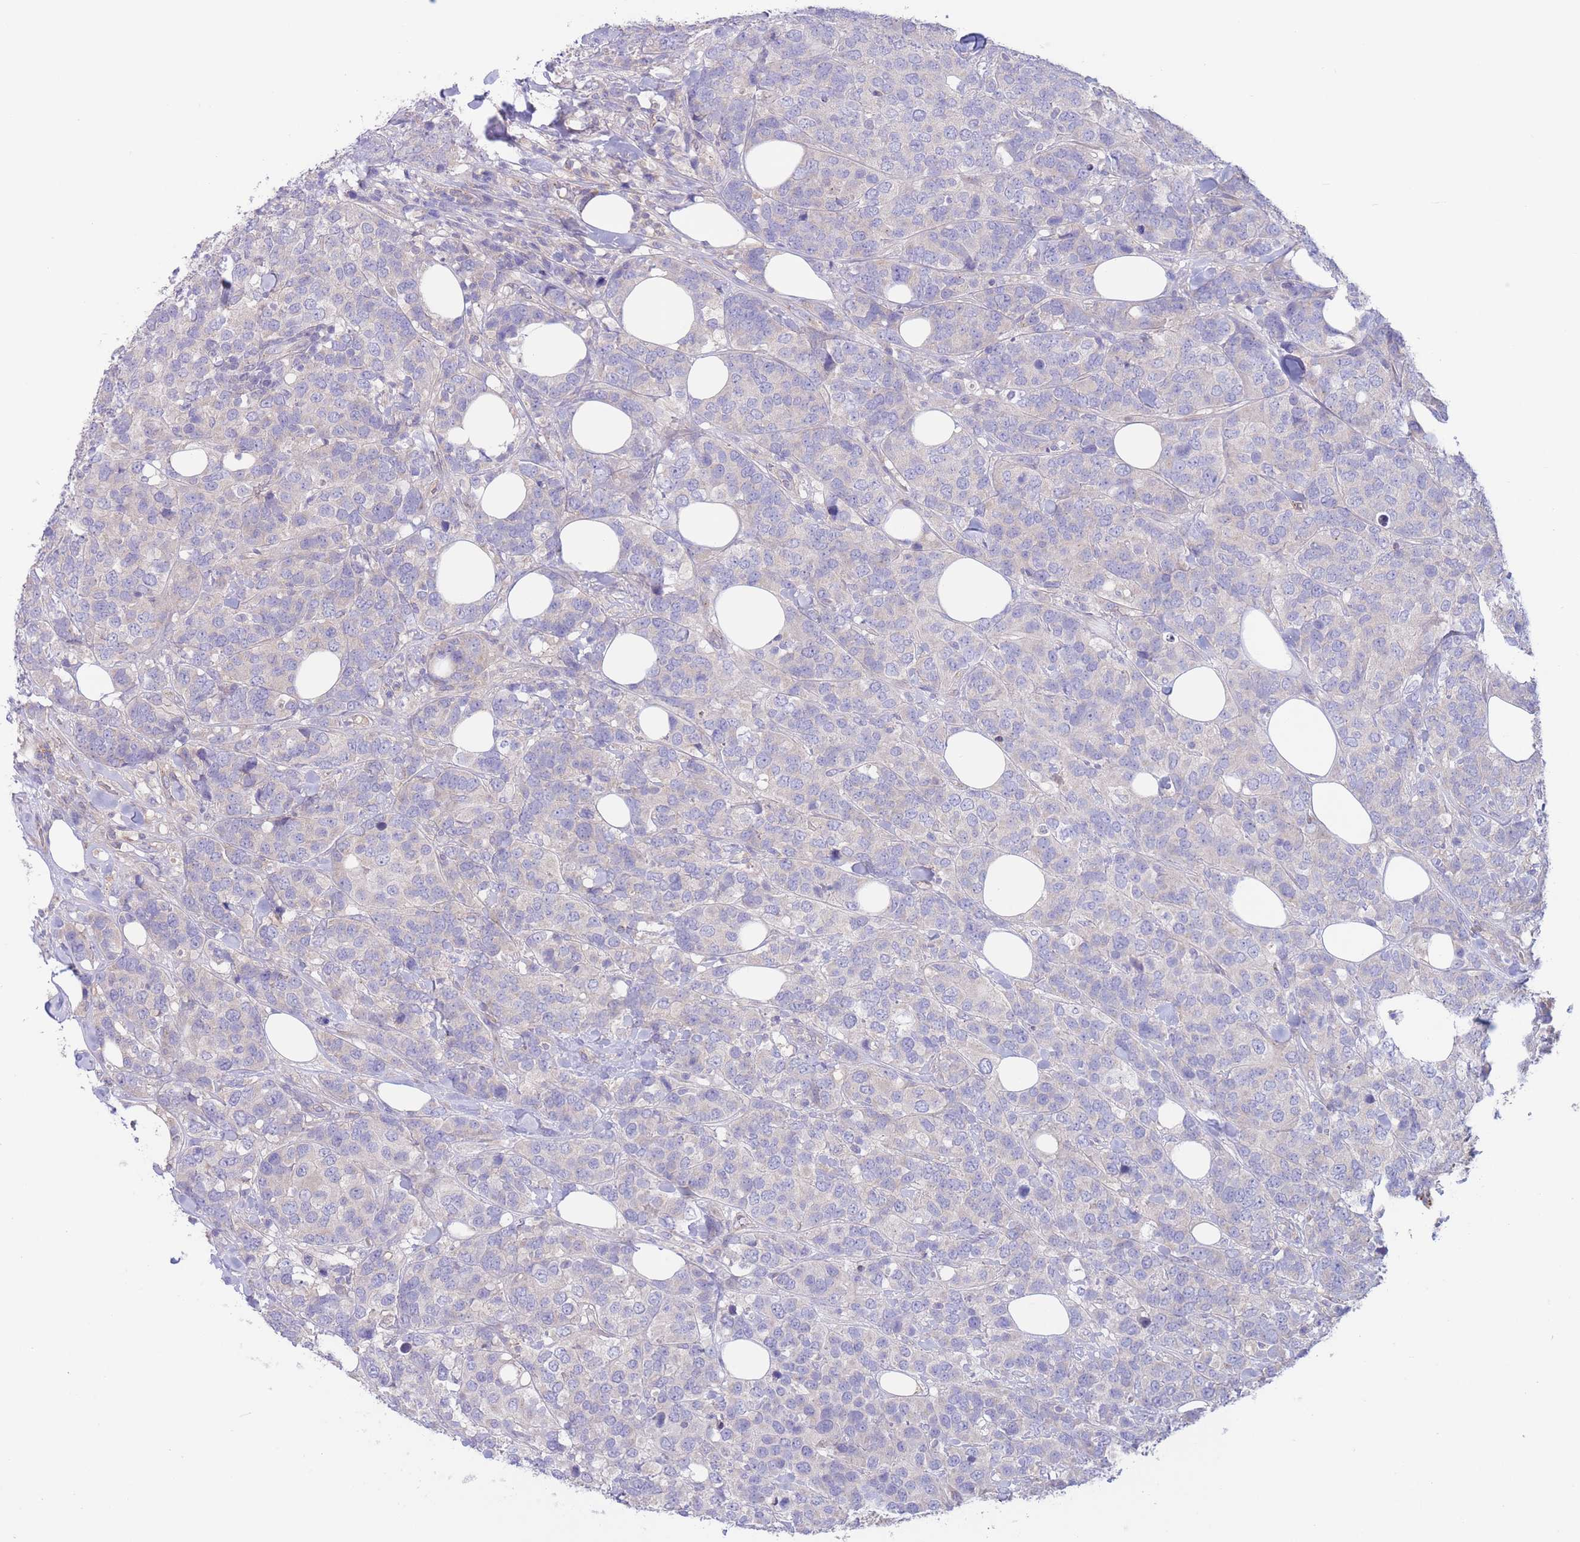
{"staining": {"intensity": "negative", "quantity": "none", "location": "none"}, "tissue": "breast cancer", "cell_type": "Tumor cells", "image_type": "cancer", "snomed": [{"axis": "morphology", "description": "Lobular carcinoma"}, {"axis": "topography", "description": "Breast"}], "caption": "This is an immunohistochemistry (IHC) photomicrograph of human breast lobular carcinoma. There is no staining in tumor cells.", "gene": "ALS2CL", "patient": {"sex": "female", "age": 59}}